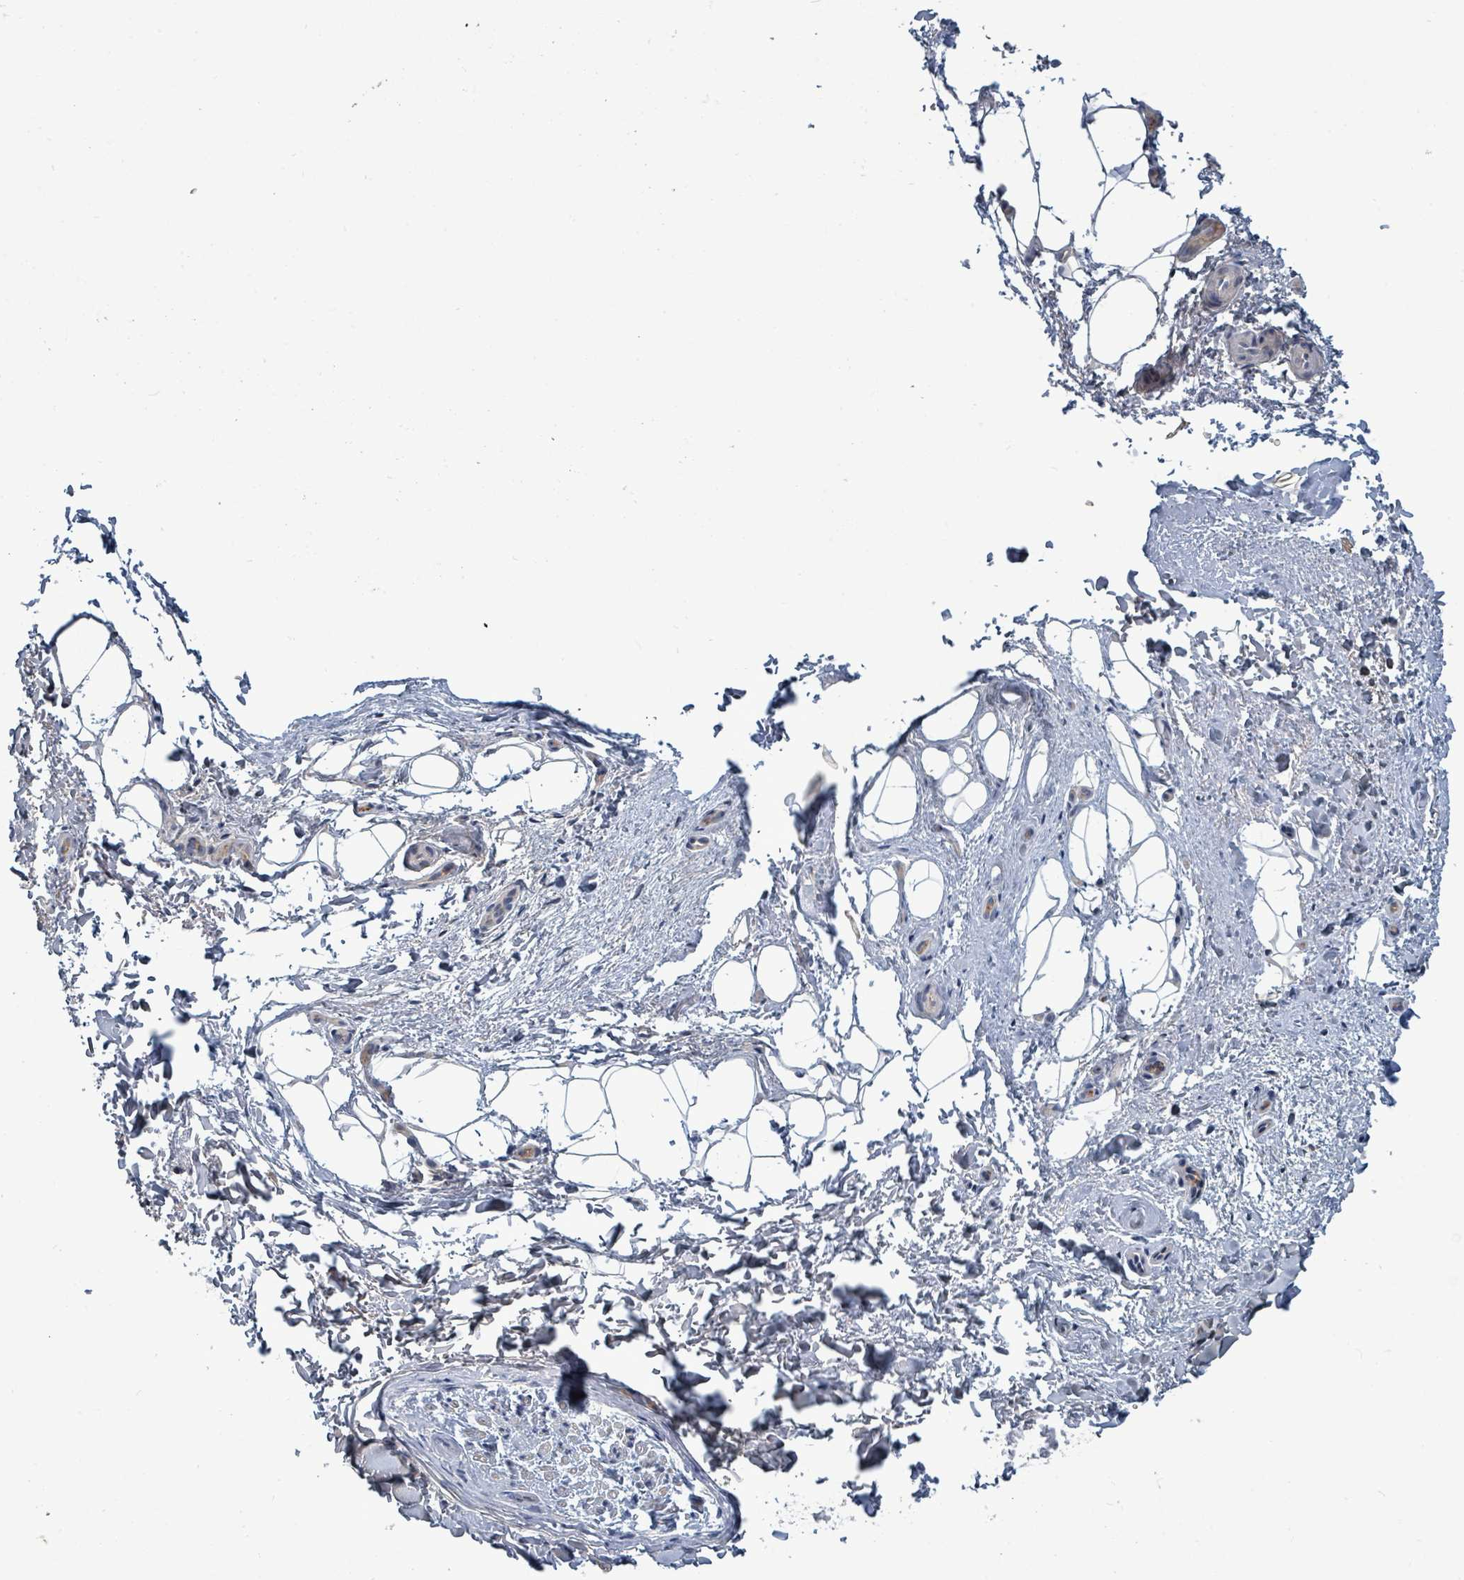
{"staining": {"intensity": "negative", "quantity": "none", "location": "none"}, "tissue": "adipose tissue", "cell_type": "Adipocytes", "image_type": "normal", "snomed": [{"axis": "morphology", "description": "Normal tissue, NOS"}, {"axis": "topography", "description": "Peripheral nerve tissue"}], "caption": "There is no significant staining in adipocytes of adipose tissue. The staining is performed using DAB brown chromogen with nuclei counter-stained in using hematoxylin.", "gene": "TRDMT1", "patient": {"sex": "female", "age": 61}}